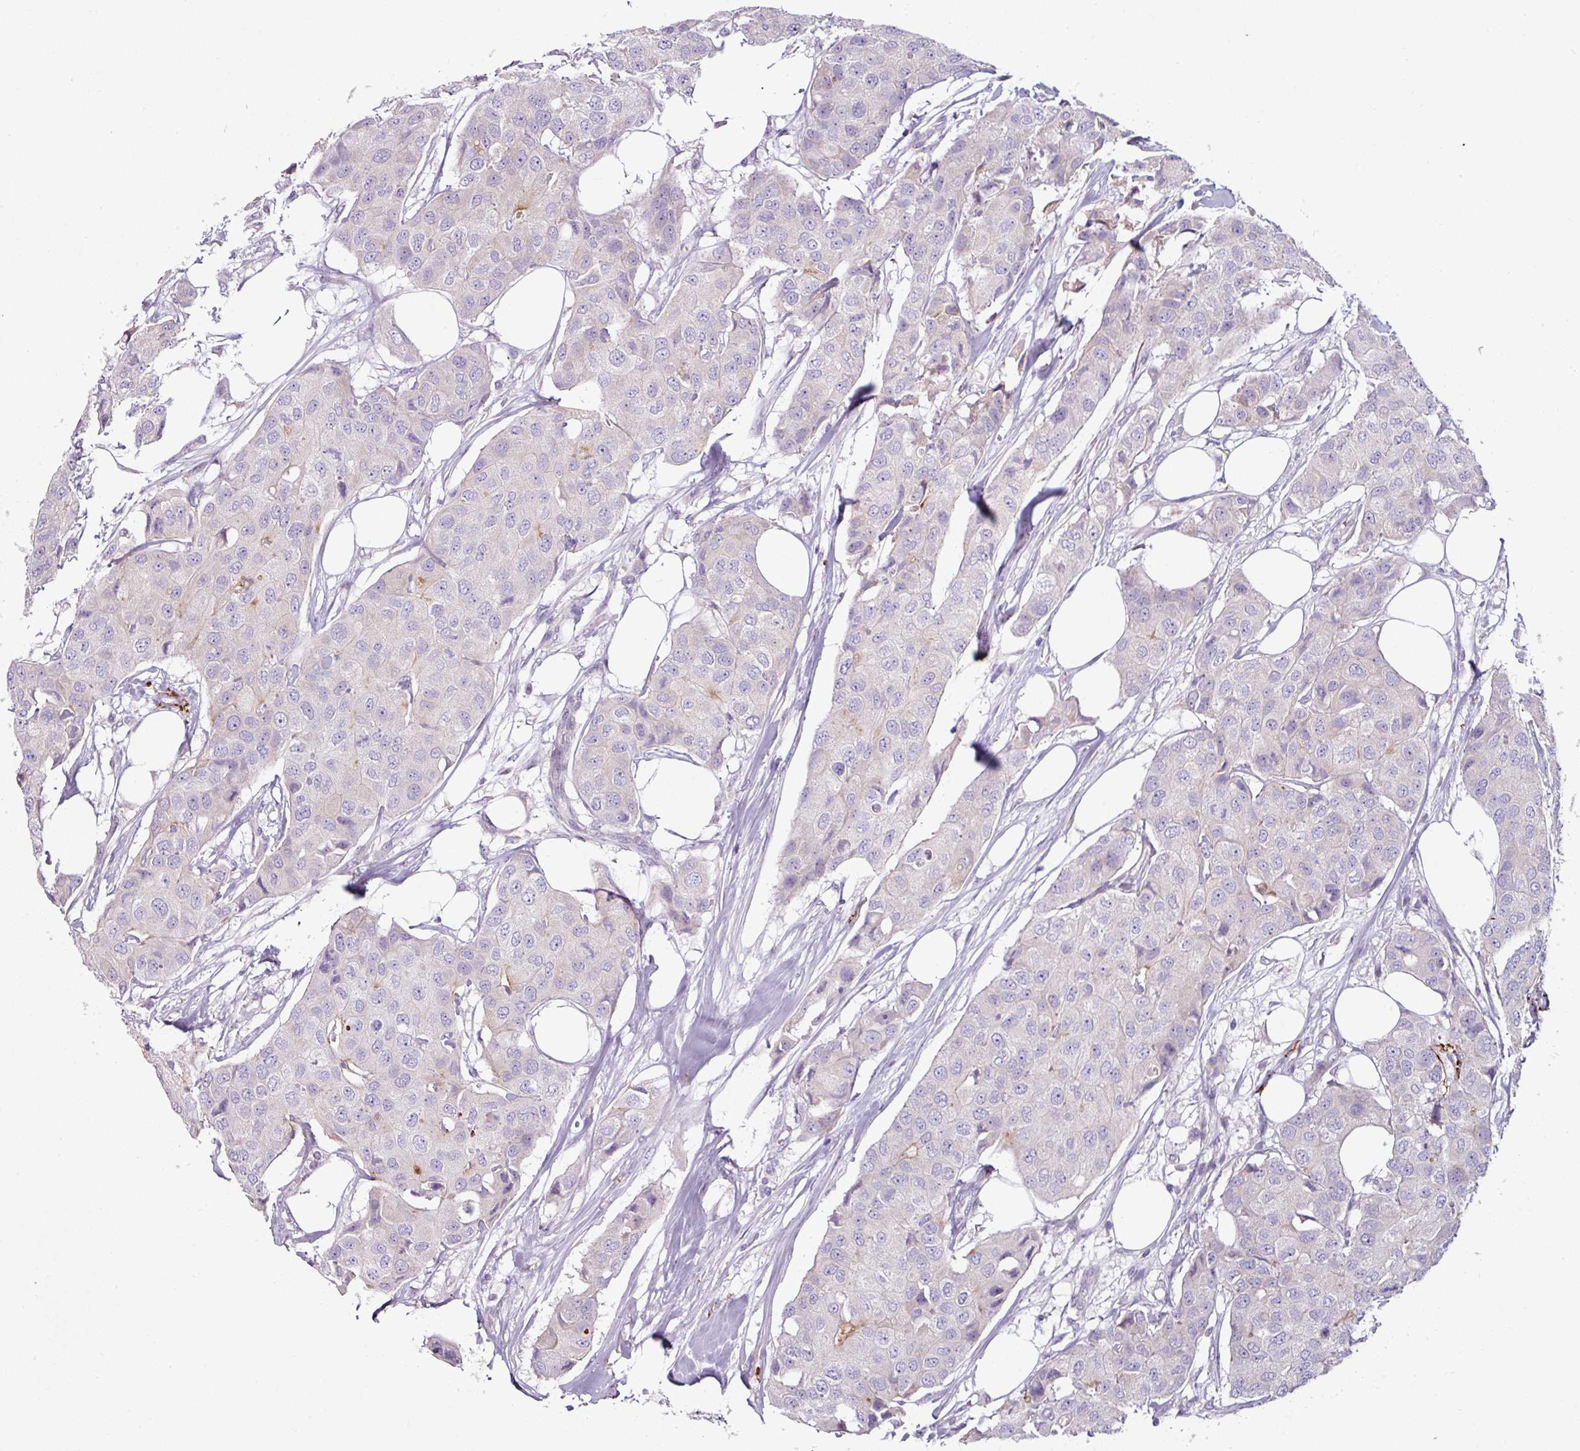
{"staining": {"intensity": "negative", "quantity": "none", "location": "none"}, "tissue": "breast cancer", "cell_type": "Tumor cells", "image_type": "cancer", "snomed": [{"axis": "morphology", "description": "Duct carcinoma"}, {"axis": "topography", "description": "Breast"}], "caption": "This is an IHC photomicrograph of breast invasive ductal carcinoma. There is no staining in tumor cells.", "gene": "MTMR14", "patient": {"sex": "female", "age": 80}}